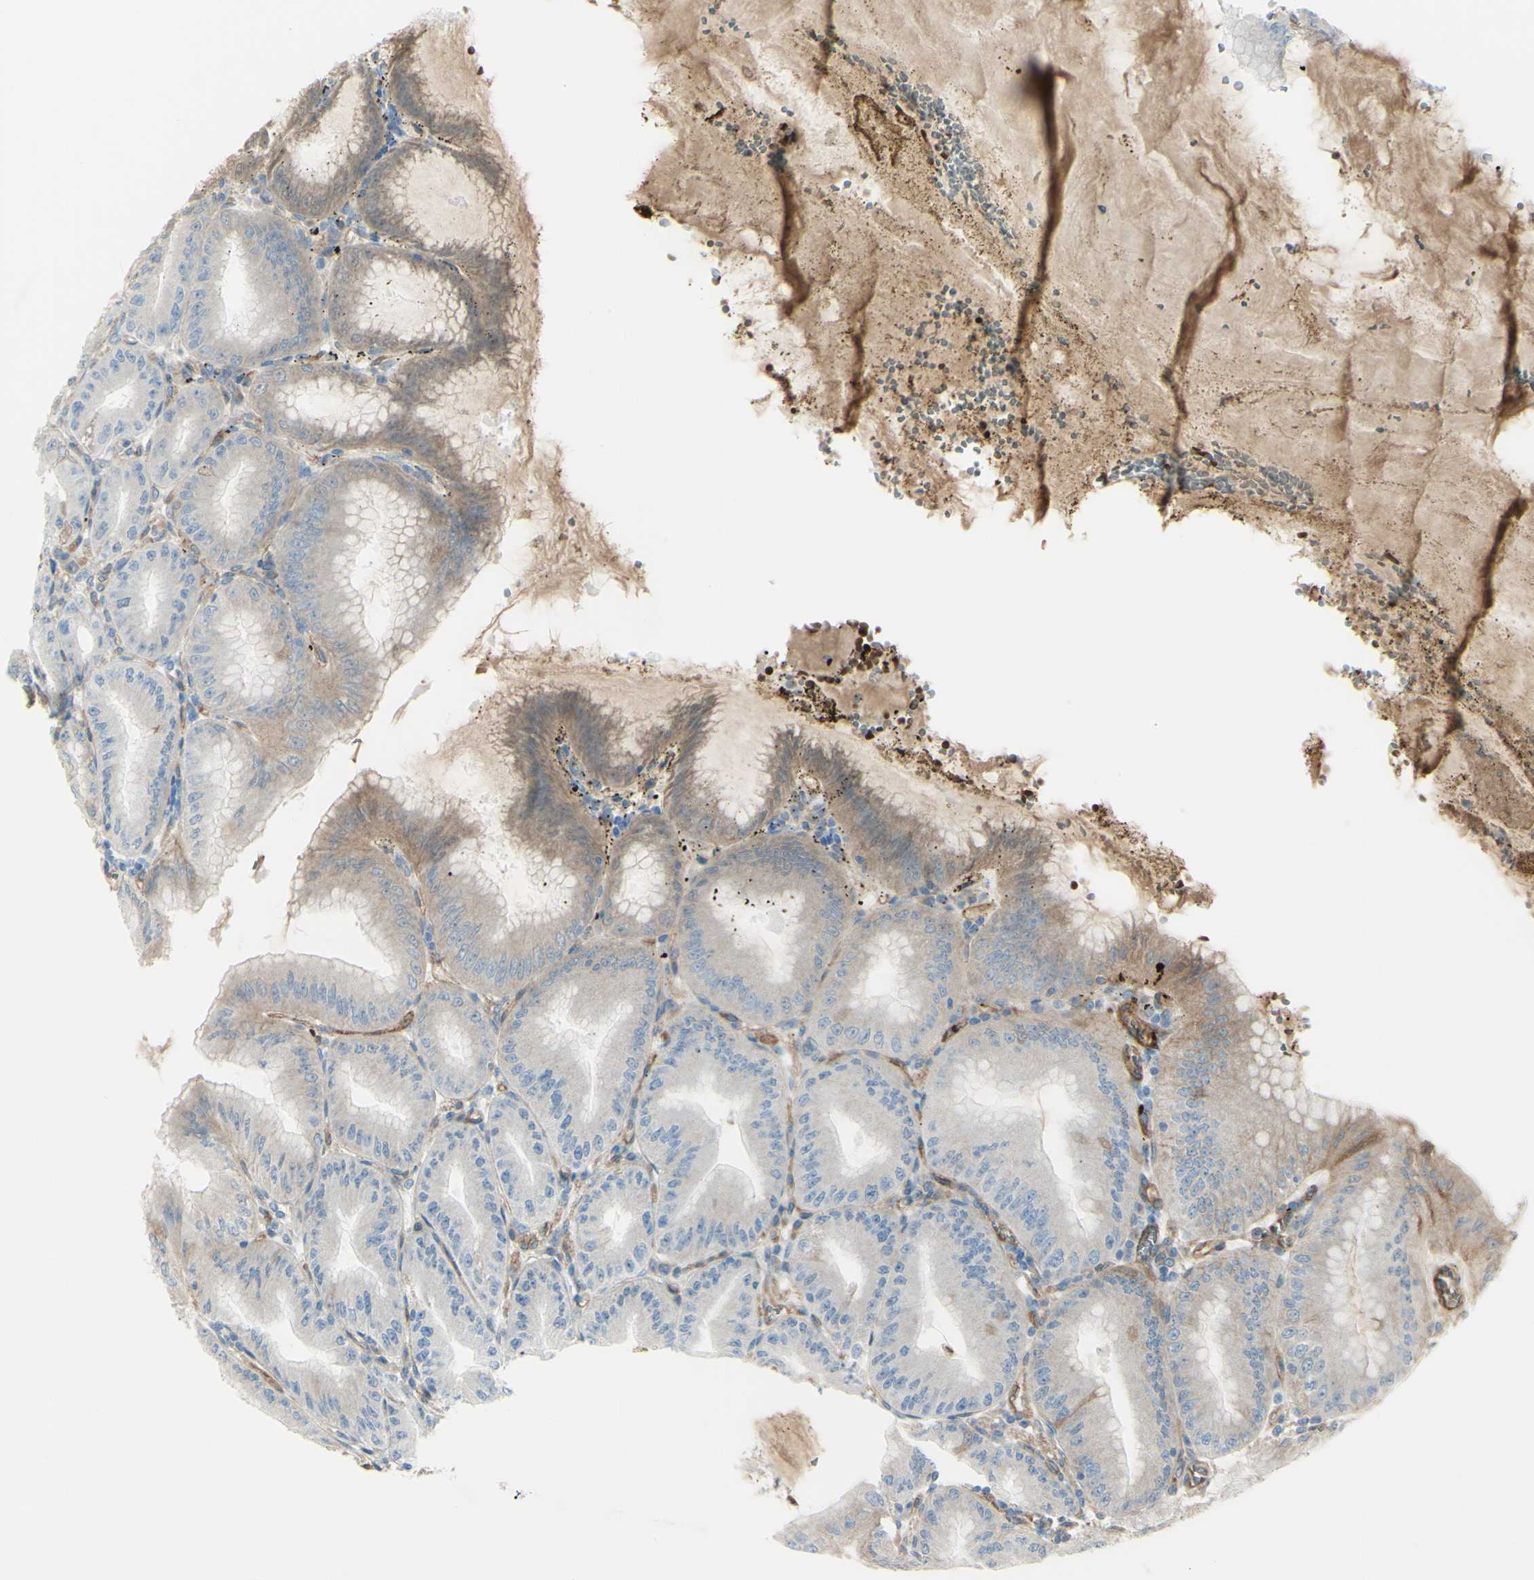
{"staining": {"intensity": "weak", "quantity": ">75%", "location": "cytoplasmic/membranous"}, "tissue": "stomach", "cell_type": "Glandular cells", "image_type": "normal", "snomed": [{"axis": "morphology", "description": "Normal tissue, NOS"}, {"axis": "topography", "description": "Stomach, lower"}], "caption": "Immunohistochemistry staining of unremarkable stomach, which demonstrates low levels of weak cytoplasmic/membranous staining in approximately >75% of glandular cells indicating weak cytoplasmic/membranous protein expression. The staining was performed using DAB (3,3'-diaminobenzidine) (brown) for protein detection and nuclei were counterstained in hematoxylin (blue).", "gene": "PCDHGA10", "patient": {"sex": "male", "age": 71}}